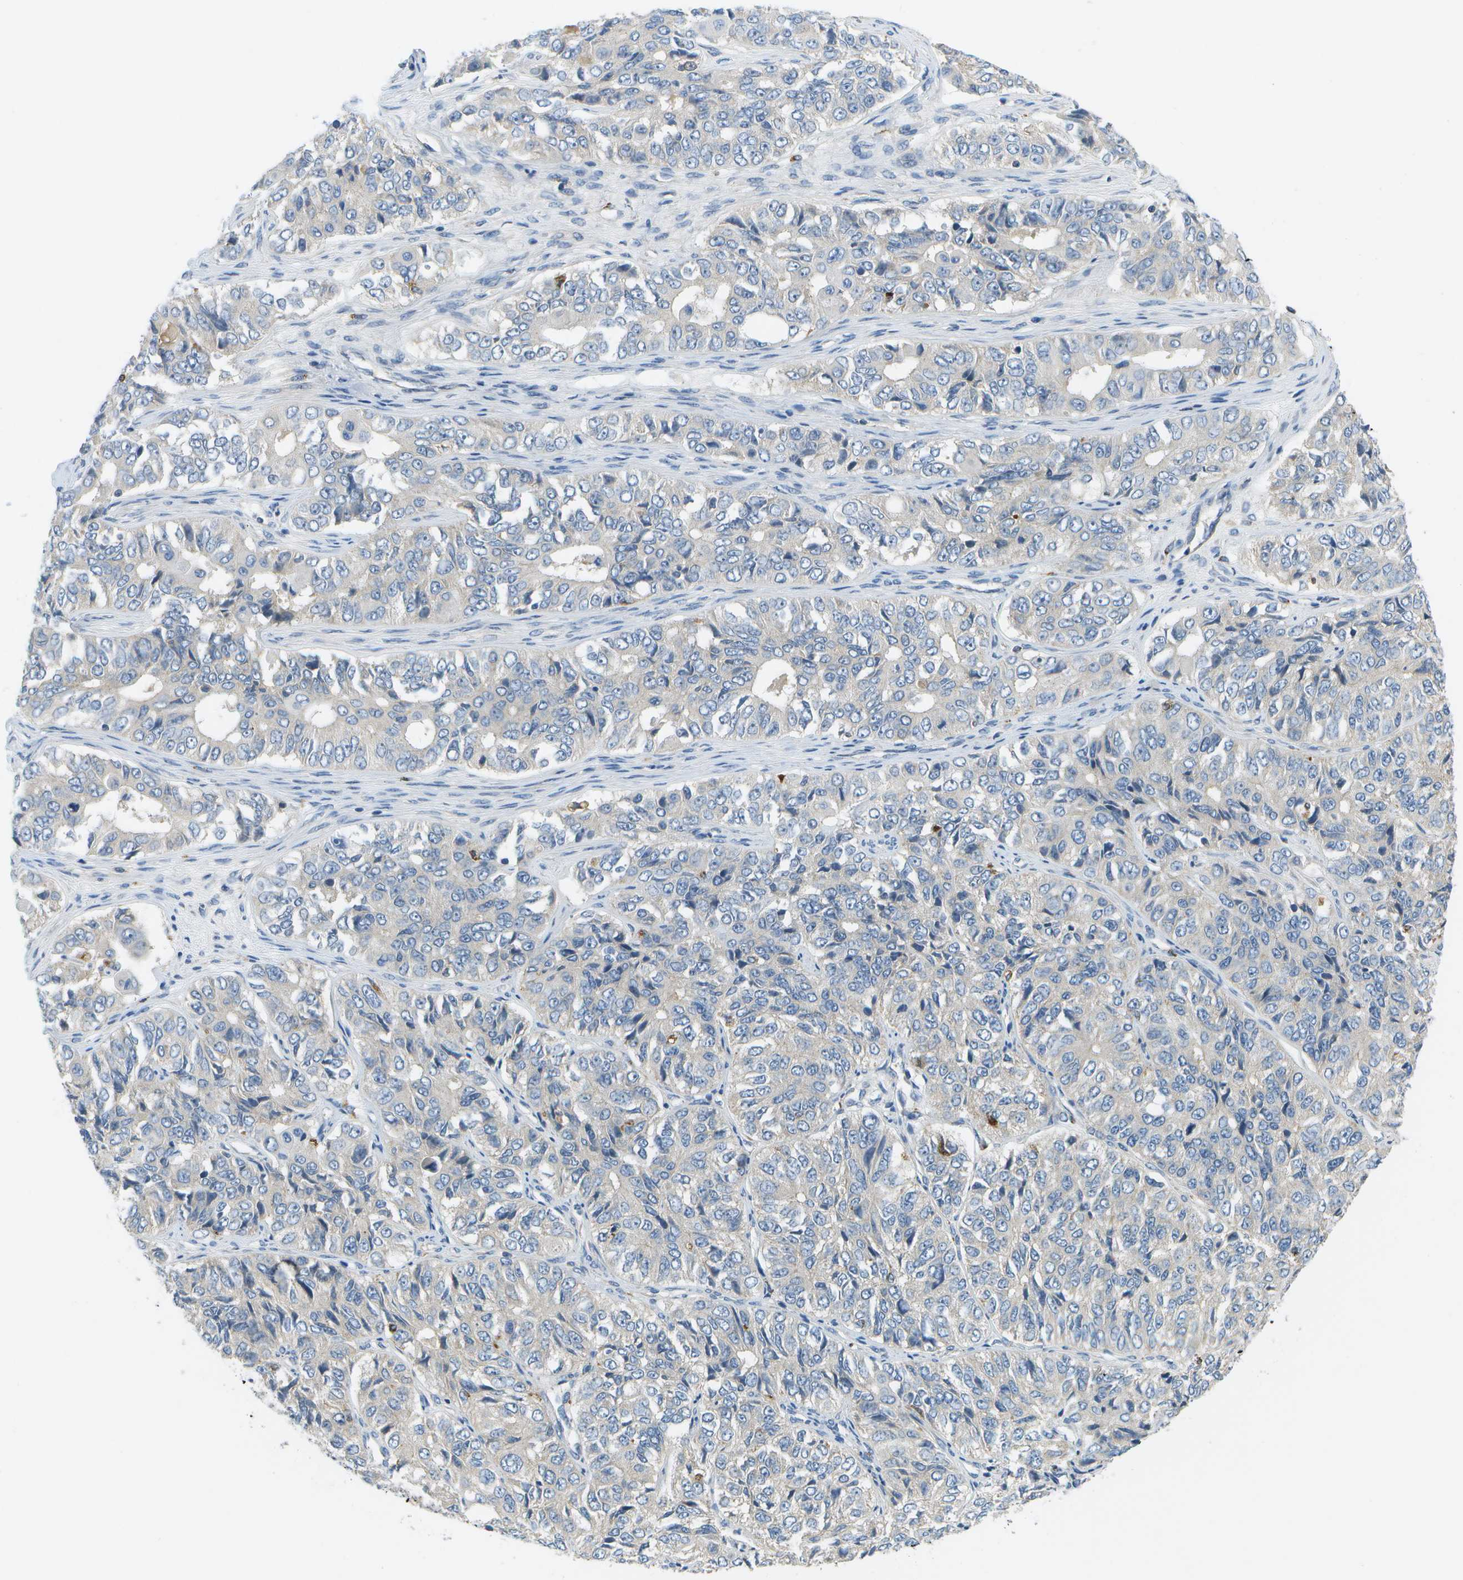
{"staining": {"intensity": "negative", "quantity": "none", "location": "none"}, "tissue": "ovarian cancer", "cell_type": "Tumor cells", "image_type": "cancer", "snomed": [{"axis": "morphology", "description": "Carcinoma, endometroid"}, {"axis": "topography", "description": "Ovary"}], "caption": "IHC of human ovarian cancer (endometroid carcinoma) exhibits no staining in tumor cells.", "gene": "SLC25A20", "patient": {"sex": "female", "age": 51}}